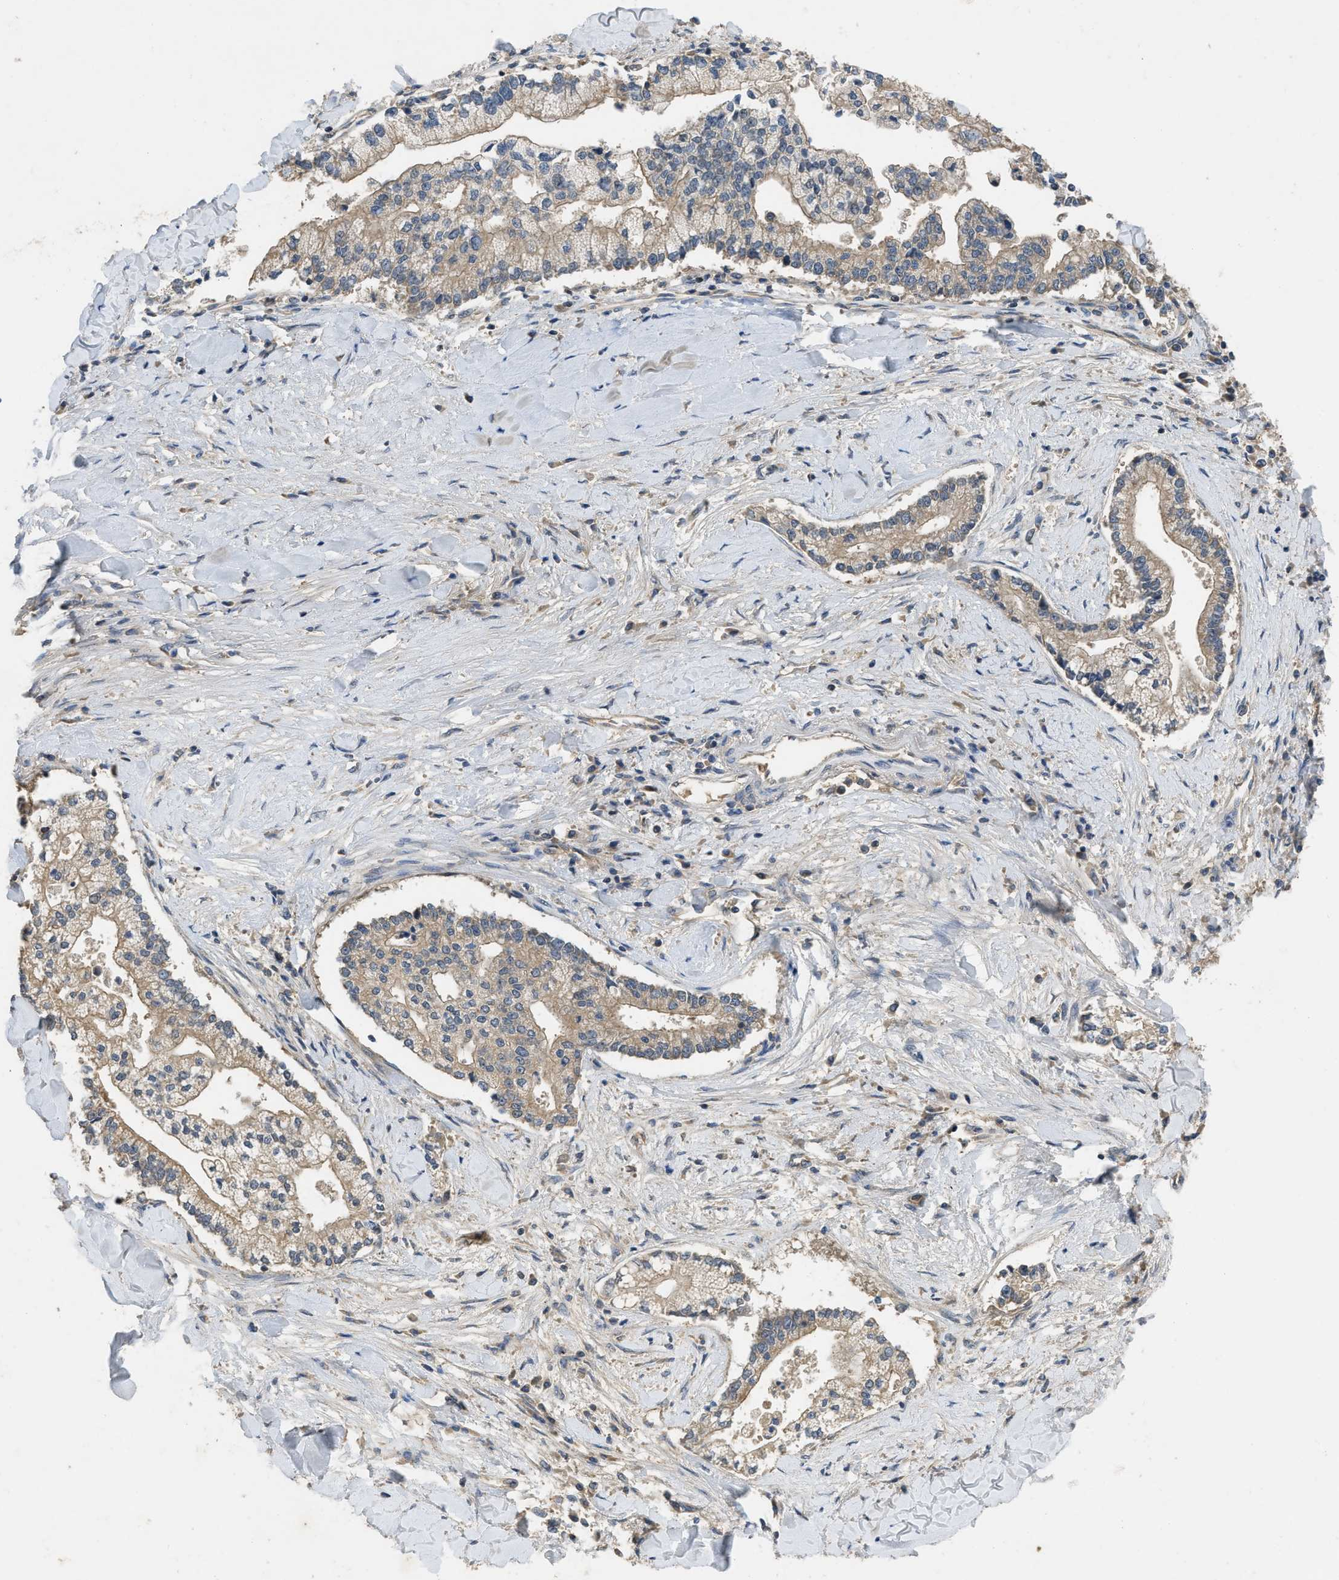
{"staining": {"intensity": "weak", "quantity": "25%-75%", "location": "cytoplasmic/membranous"}, "tissue": "liver cancer", "cell_type": "Tumor cells", "image_type": "cancer", "snomed": [{"axis": "morphology", "description": "Cholangiocarcinoma"}, {"axis": "topography", "description": "Liver"}], "caption": "Liver cancer stained with immunohistochemistry (IHC) shows weak cytoplasmic/membranous positivity in approximately 25%-75% of tumor cells. The staining was performed using DAB to visualize the protein expression in brown, while the nuclei were stained in blue with hematoxylin (Magnification: 20x).", "gene": "PPP3CA", "patient": {"sex": "male", "age": 50}}